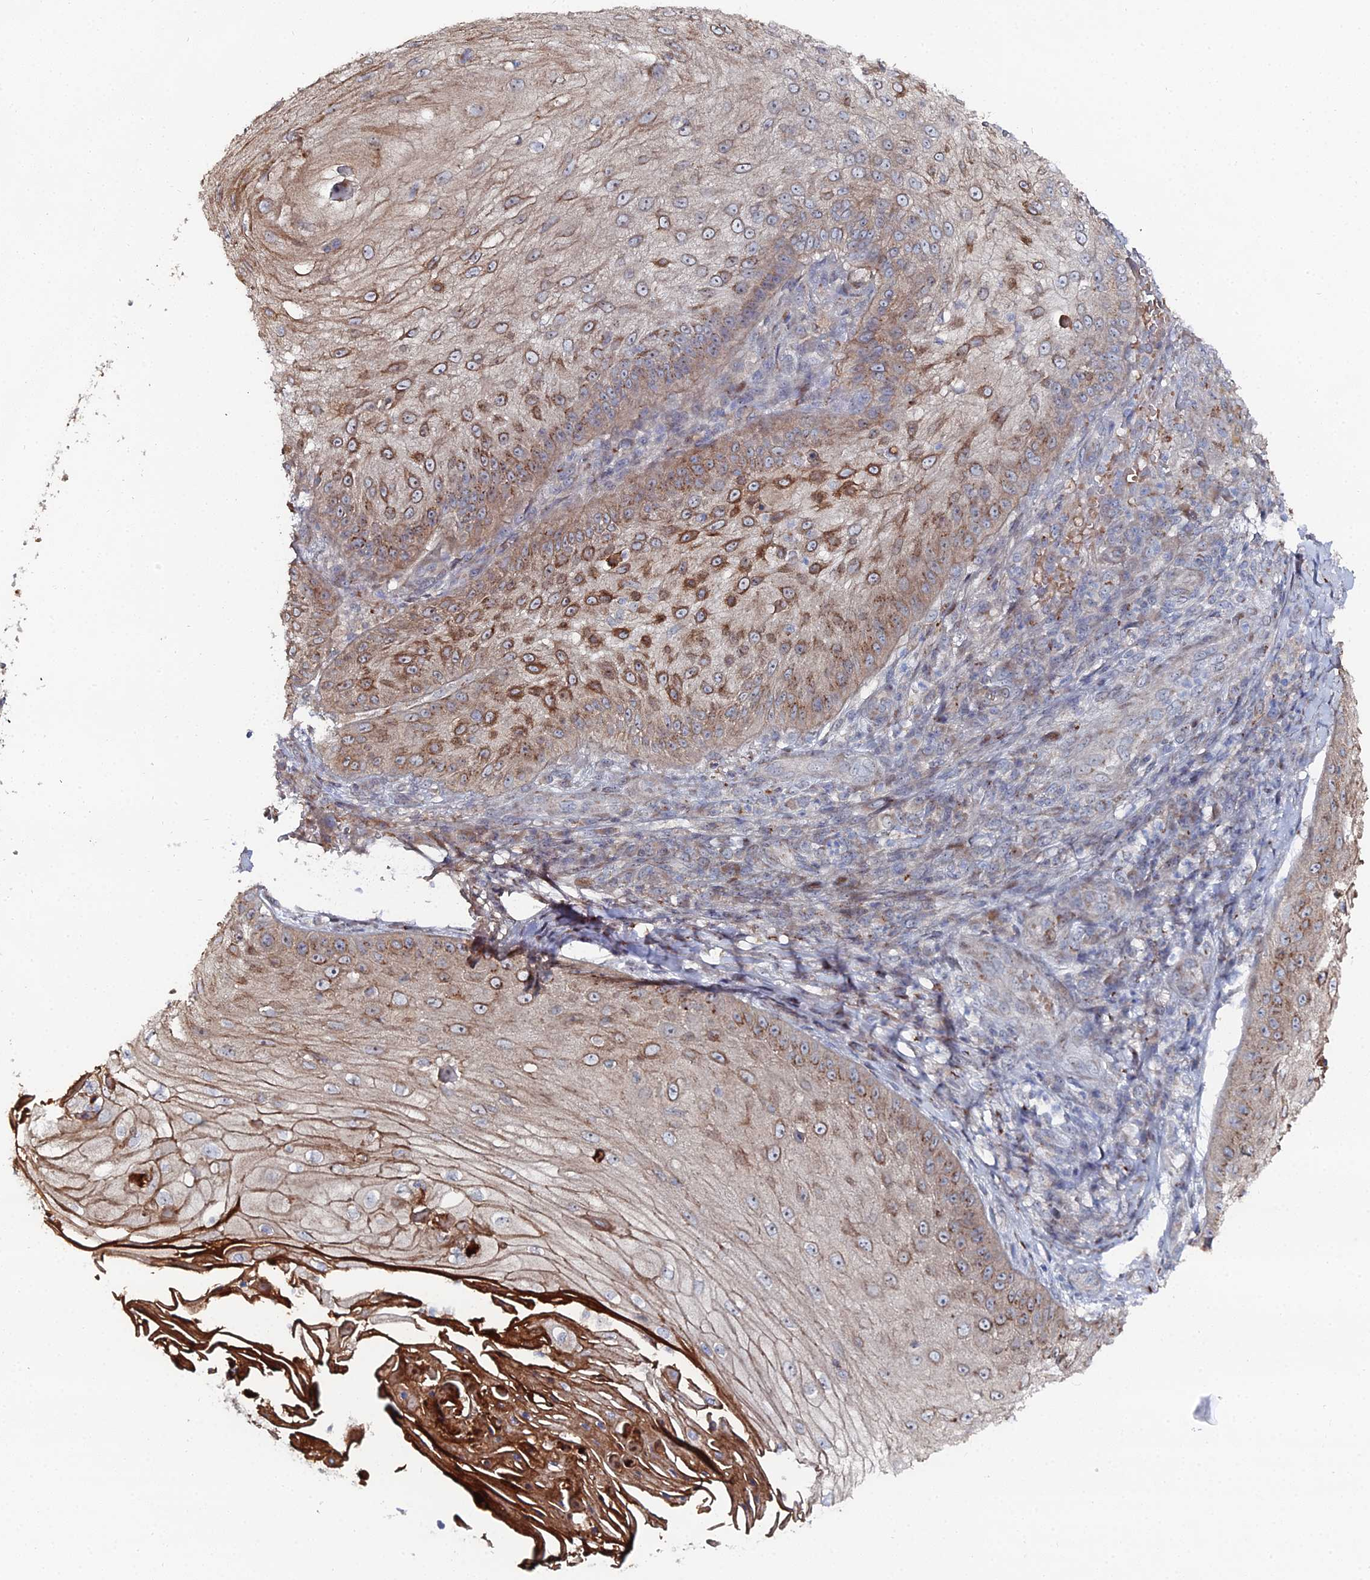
{"staining": {"intensity": "moderate", "quantity": "25%-75%", "location": "cytoplasmic/membranous"}, "tissue": "skin cancer", "cell_type": "Tumor cells", "image_type": "cancer", "snomed": [{"axis": "morphology", "description": "Squamous cell carcinoma, NOS"}, {"axis": "topography", "description": "Skin"}], "caption": "The immunohistochemical stain shows moderate cytoplasmic/membranous staining in tumor cells of skin squamous cell carcinoma tissue. Nuclei are stained in blue.", "gene": "SGMS1", "patient": {"sex": "male", "age": 70}}